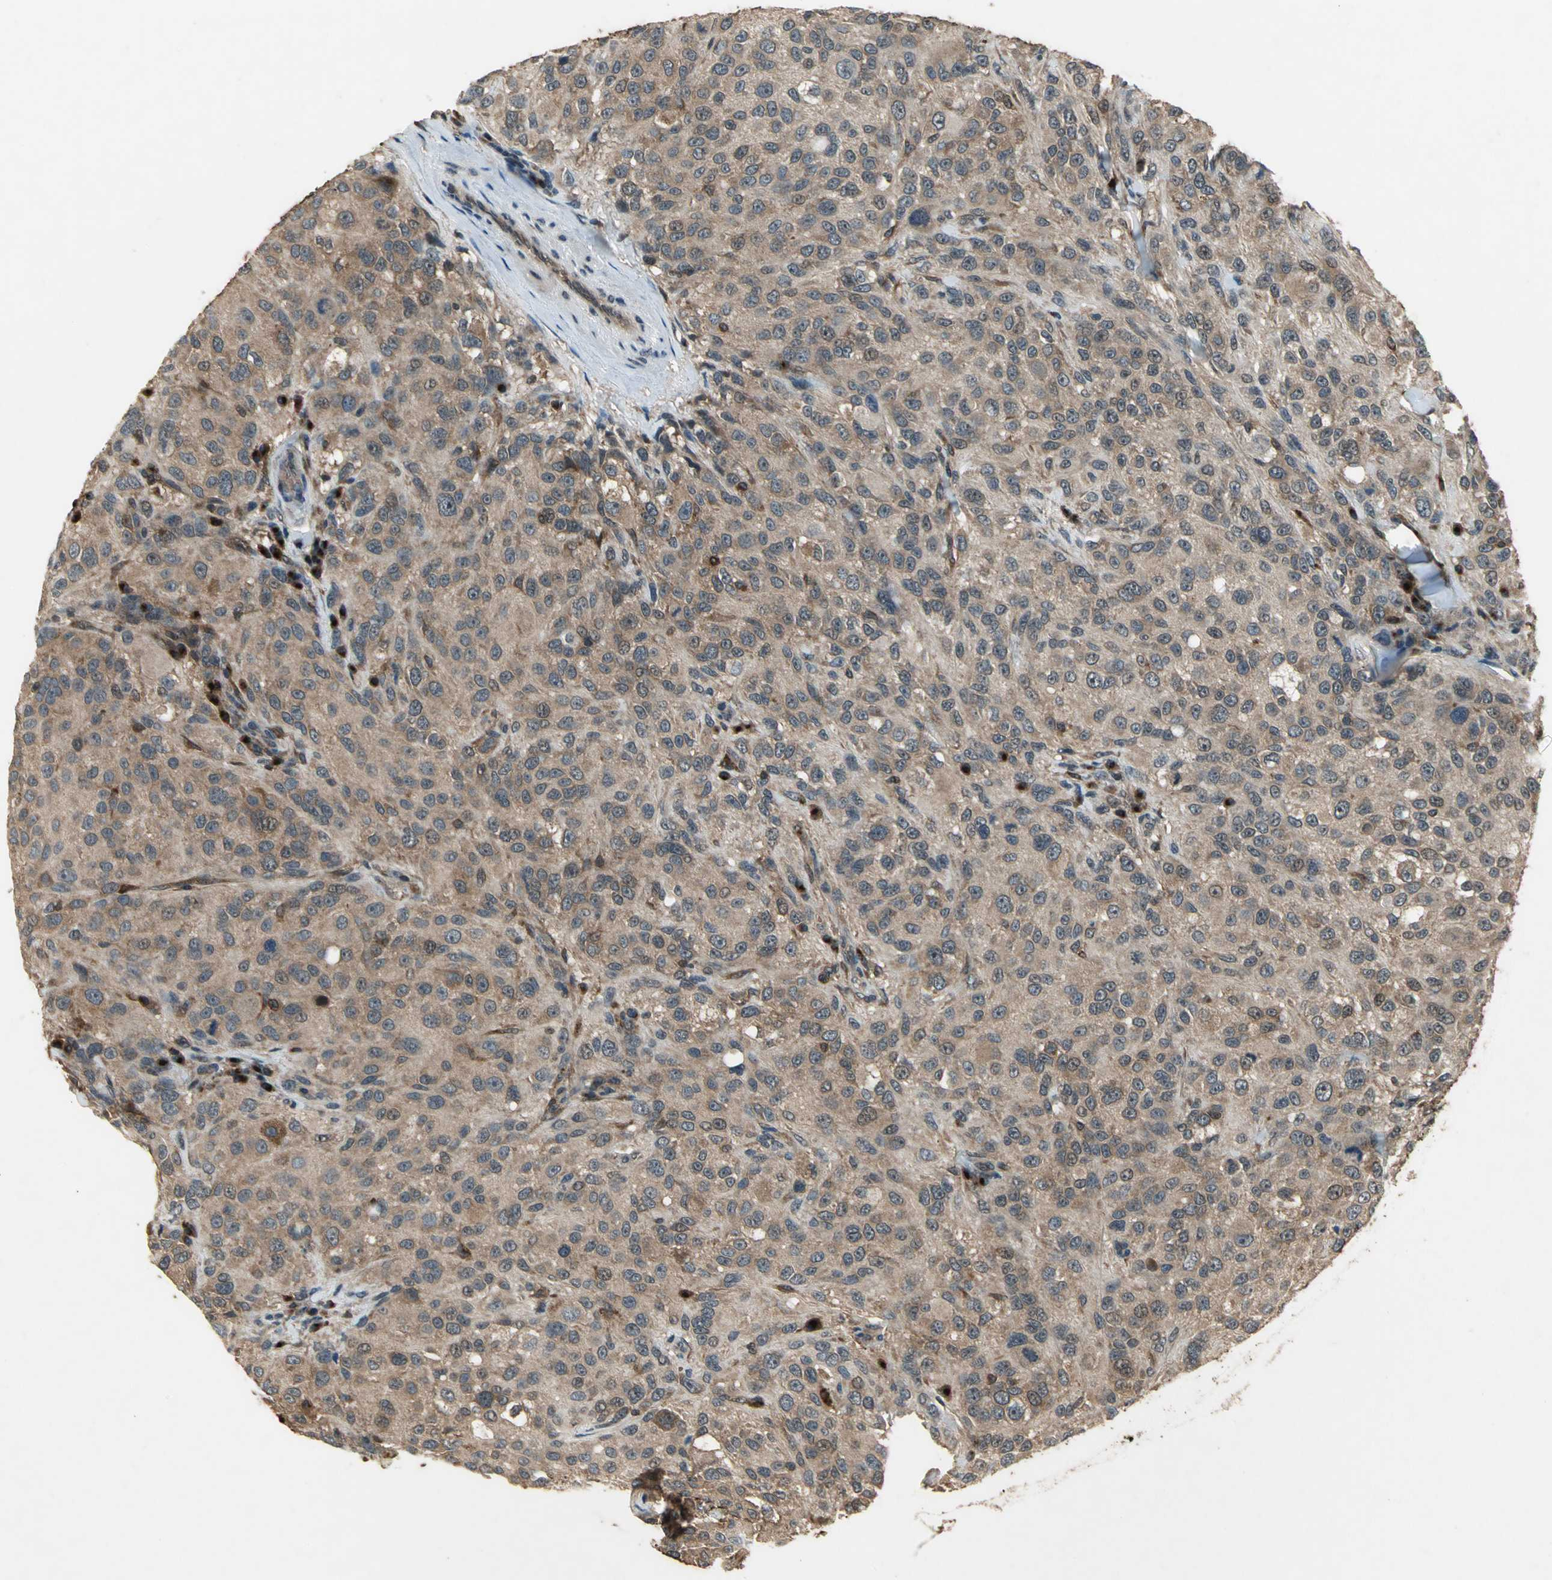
{"staining": {"intensity": "moderate", "quantity": ">75%", "location": "cytoplasmic/membranous"}, "tissue": "melanoma", "cell_type": "Tumor cells", "image_type": "cancer", "snomed": [{"axis": "morphology", "description": "Necrosis, NOS"}, {"axis": "morphology", "description": "Malignant melanoma, NOS"}, {"axis": "topography", "description": "Skin"}], "caption": "Tumor cells exhibit moderate cytoplasmic/membranous positivity in approximately >75% of cells in malignant melanoma.", "gene": "NFKBIE", "patient": {"sex": "female", "age": 87}}